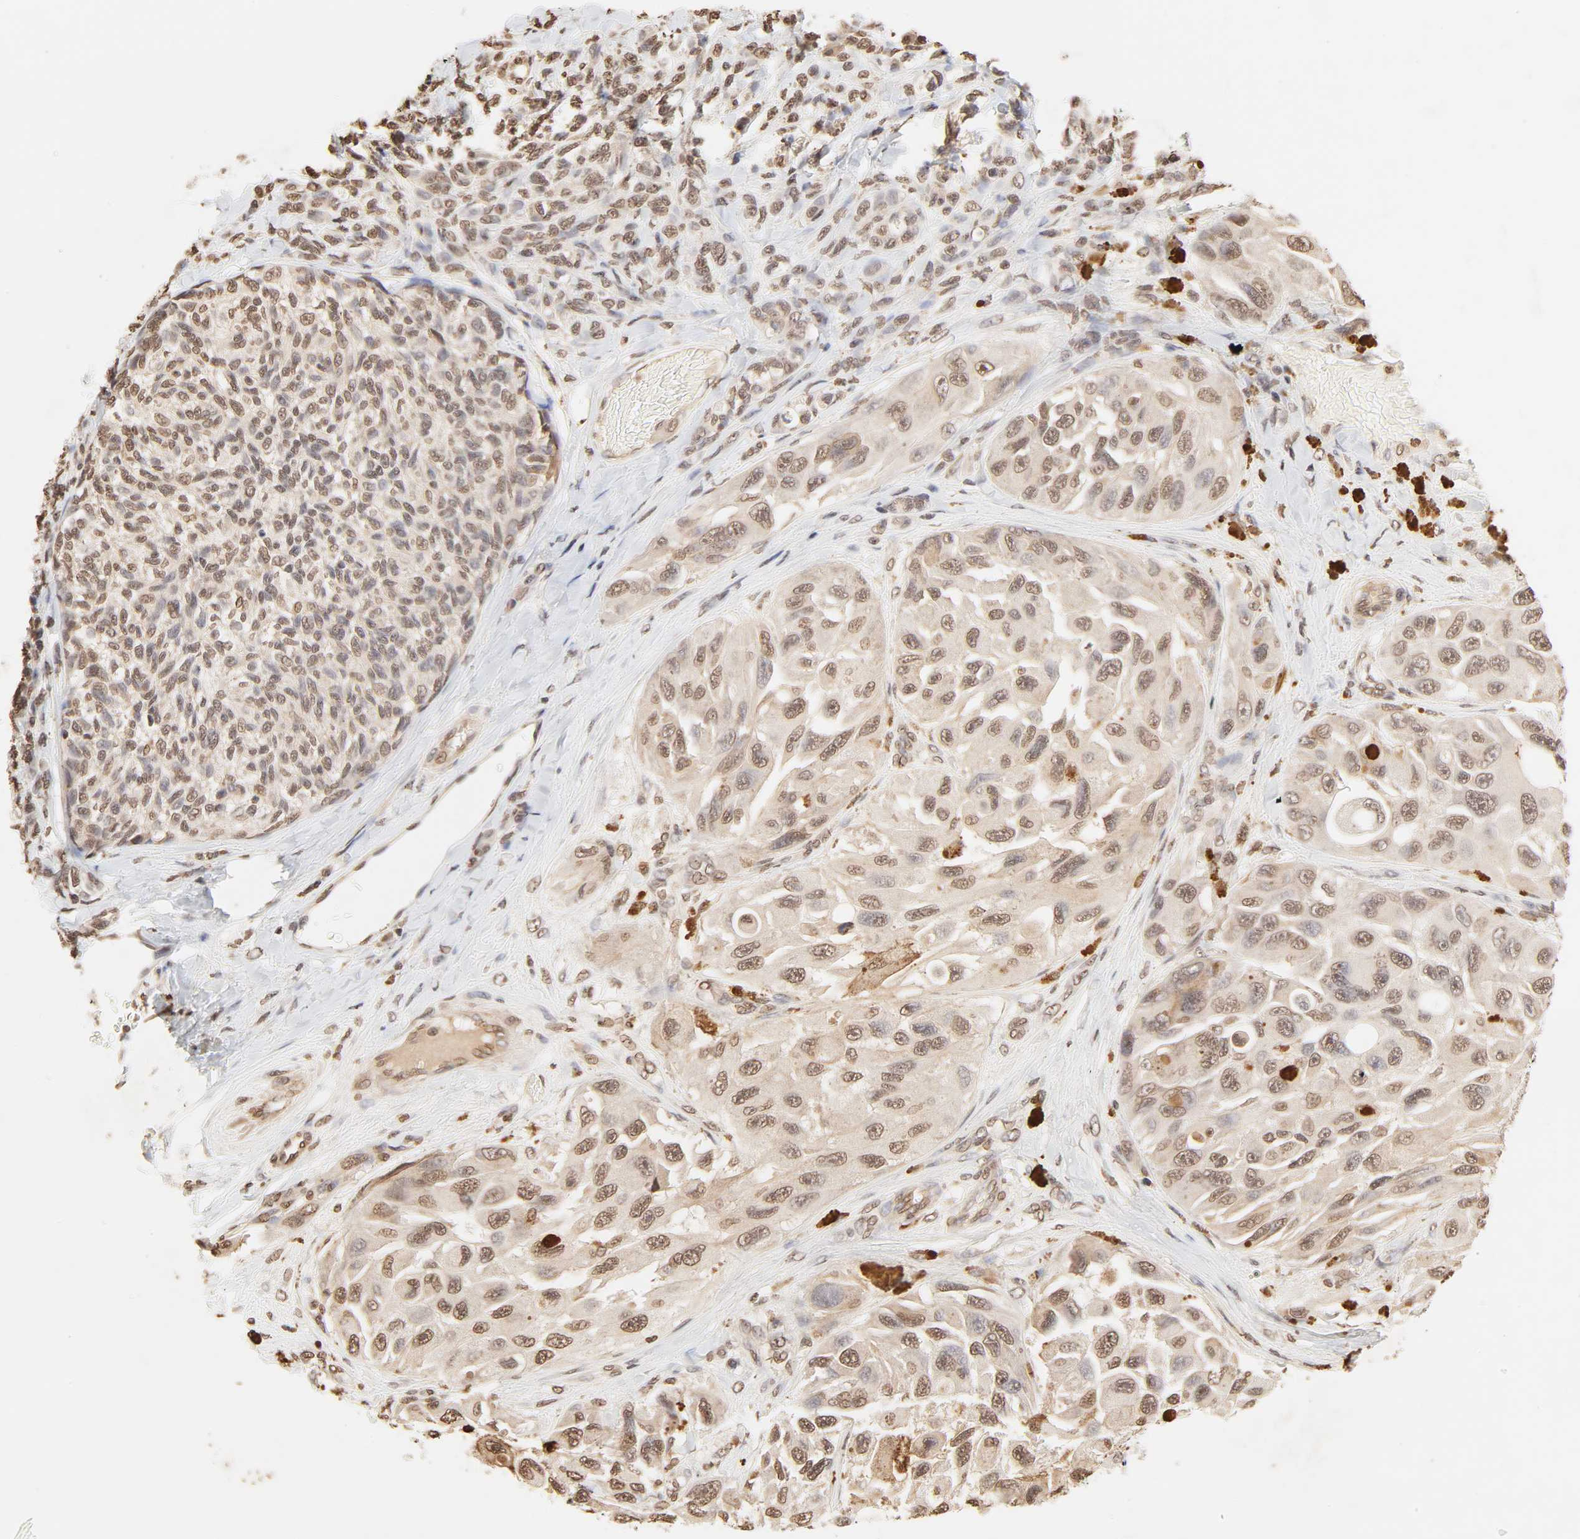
{"staining": {"intensity": "moderate", "quantity": ">75%", "location": "cytoplasmic/membranous,nuclear"}, "tissue": "melanoma", "cell_type": "Tumor cells", "image_type": "cancer", "snomed": [{"axis": "morphology", "description": "Malignant melanoma, NOS"}, {"axis": "topography", "description": "Skin"}], "caption": "IHC (DAB (3,3'-diaminobenzidine)) staining of melanoma reveals moderate cytoplasmic/membranous and nuclear protein expression in approximately >75% of tumor cells. The staining was performed using DAB to visualize the protein expression in brown, while the nuclei were stained in blue with hematoxylin (Magnification: 20x).", "gene": "TBL1X", "patient": {"sex": "female", "age": 73}}